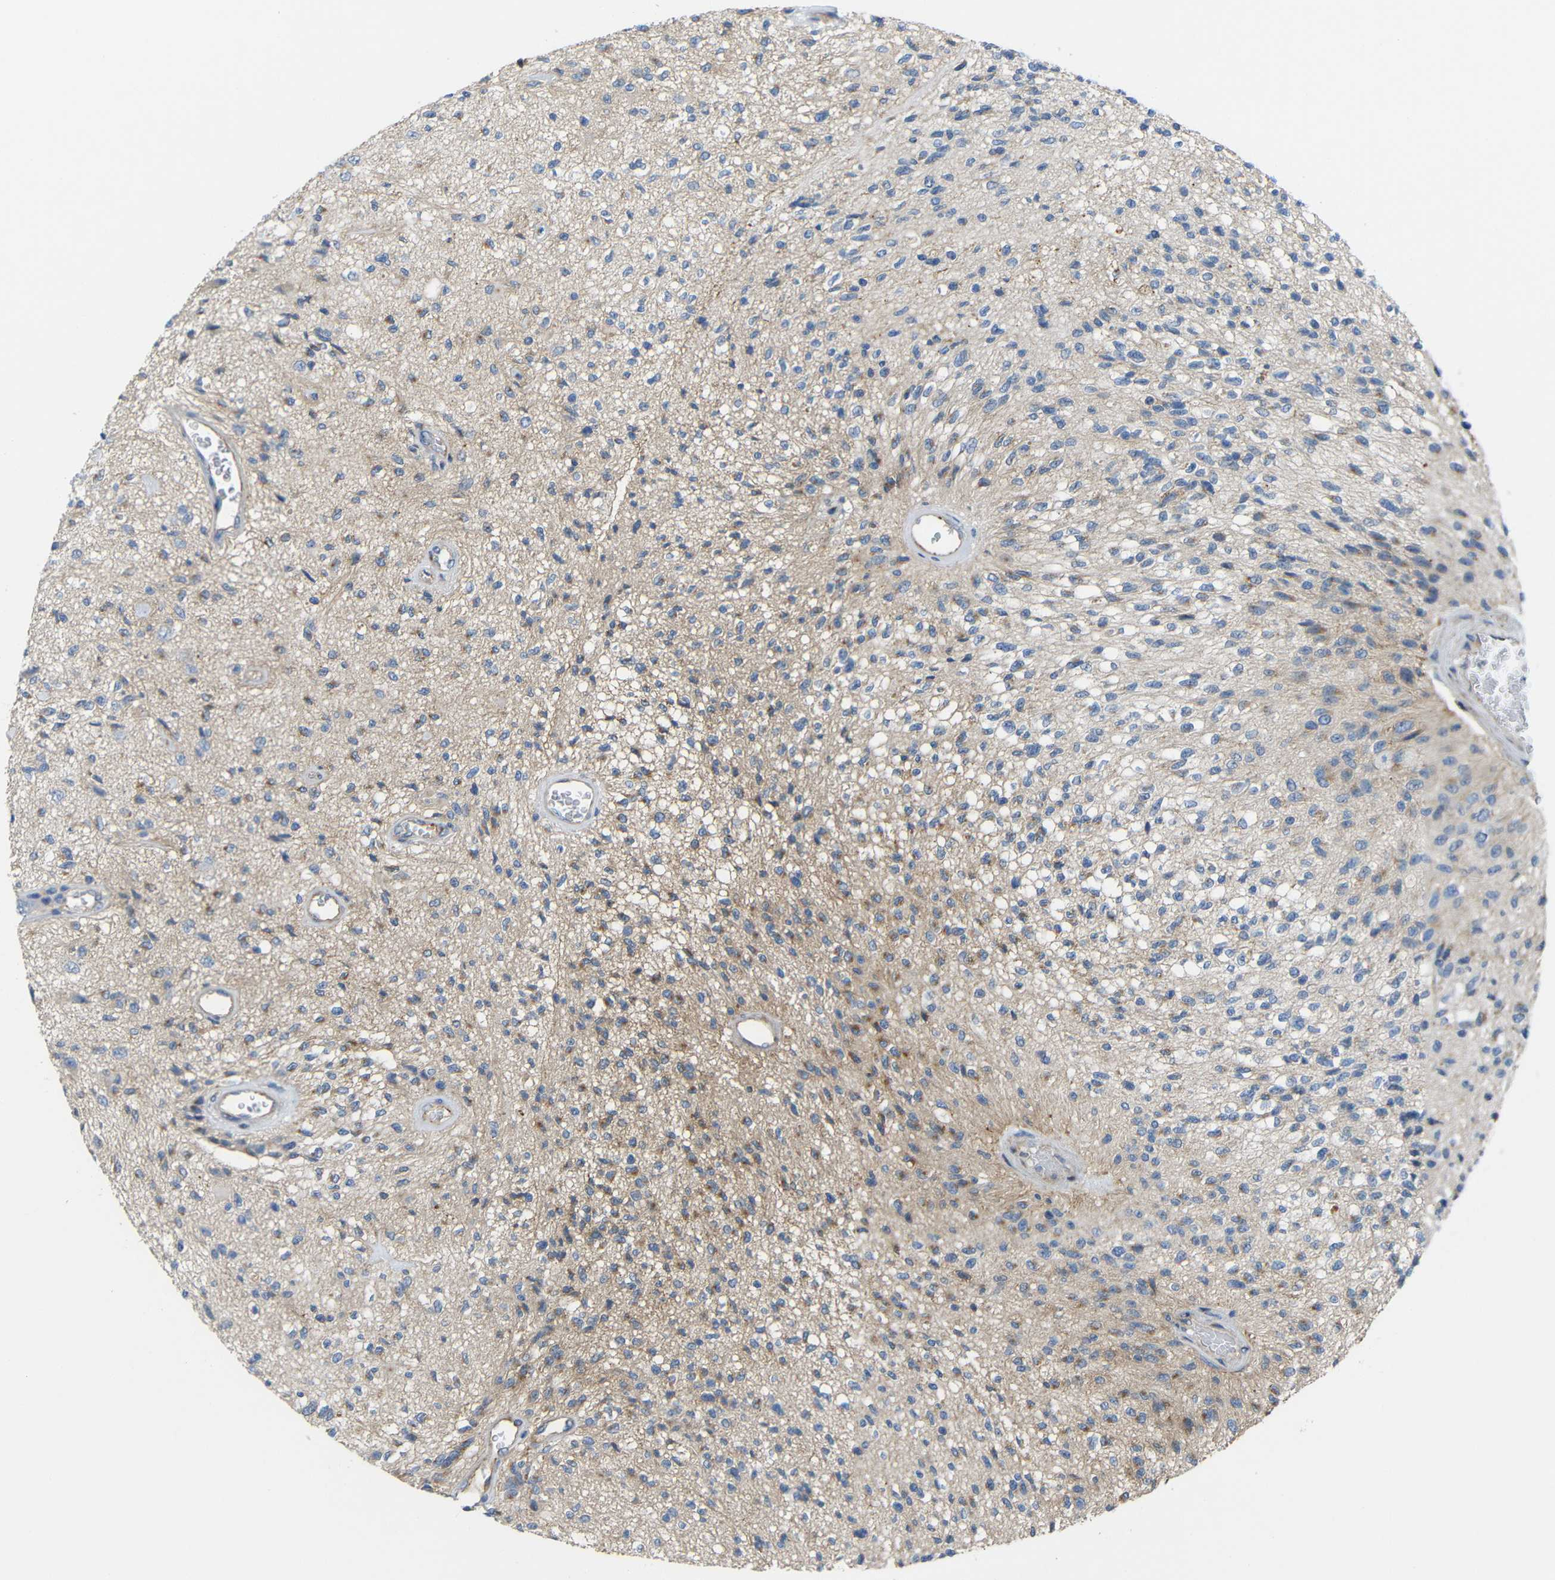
{"staining": {"intensity": "moderate", "quantity": "25%-75%", "location": "cytoplasmic/membranous"}, "tissue": "glioma", "cell_type": "Tumor cells", "image_type": "cancer", "snomed": [{"axis": "morphology", "description": "Normal tissue, NOS"}, {"axis": "morphology", "description": "Glioma, malignant, High grade"}, {"axis": "topography", "description": "Cerebral cortex"}], "caption": "Protein staining exhibits moderate cytoplasmic/membranous expression in about 25%-75% of tumor cells in glioma.", "gene": "SYPL1", "patient": {"sex": "male", "age": 77}}